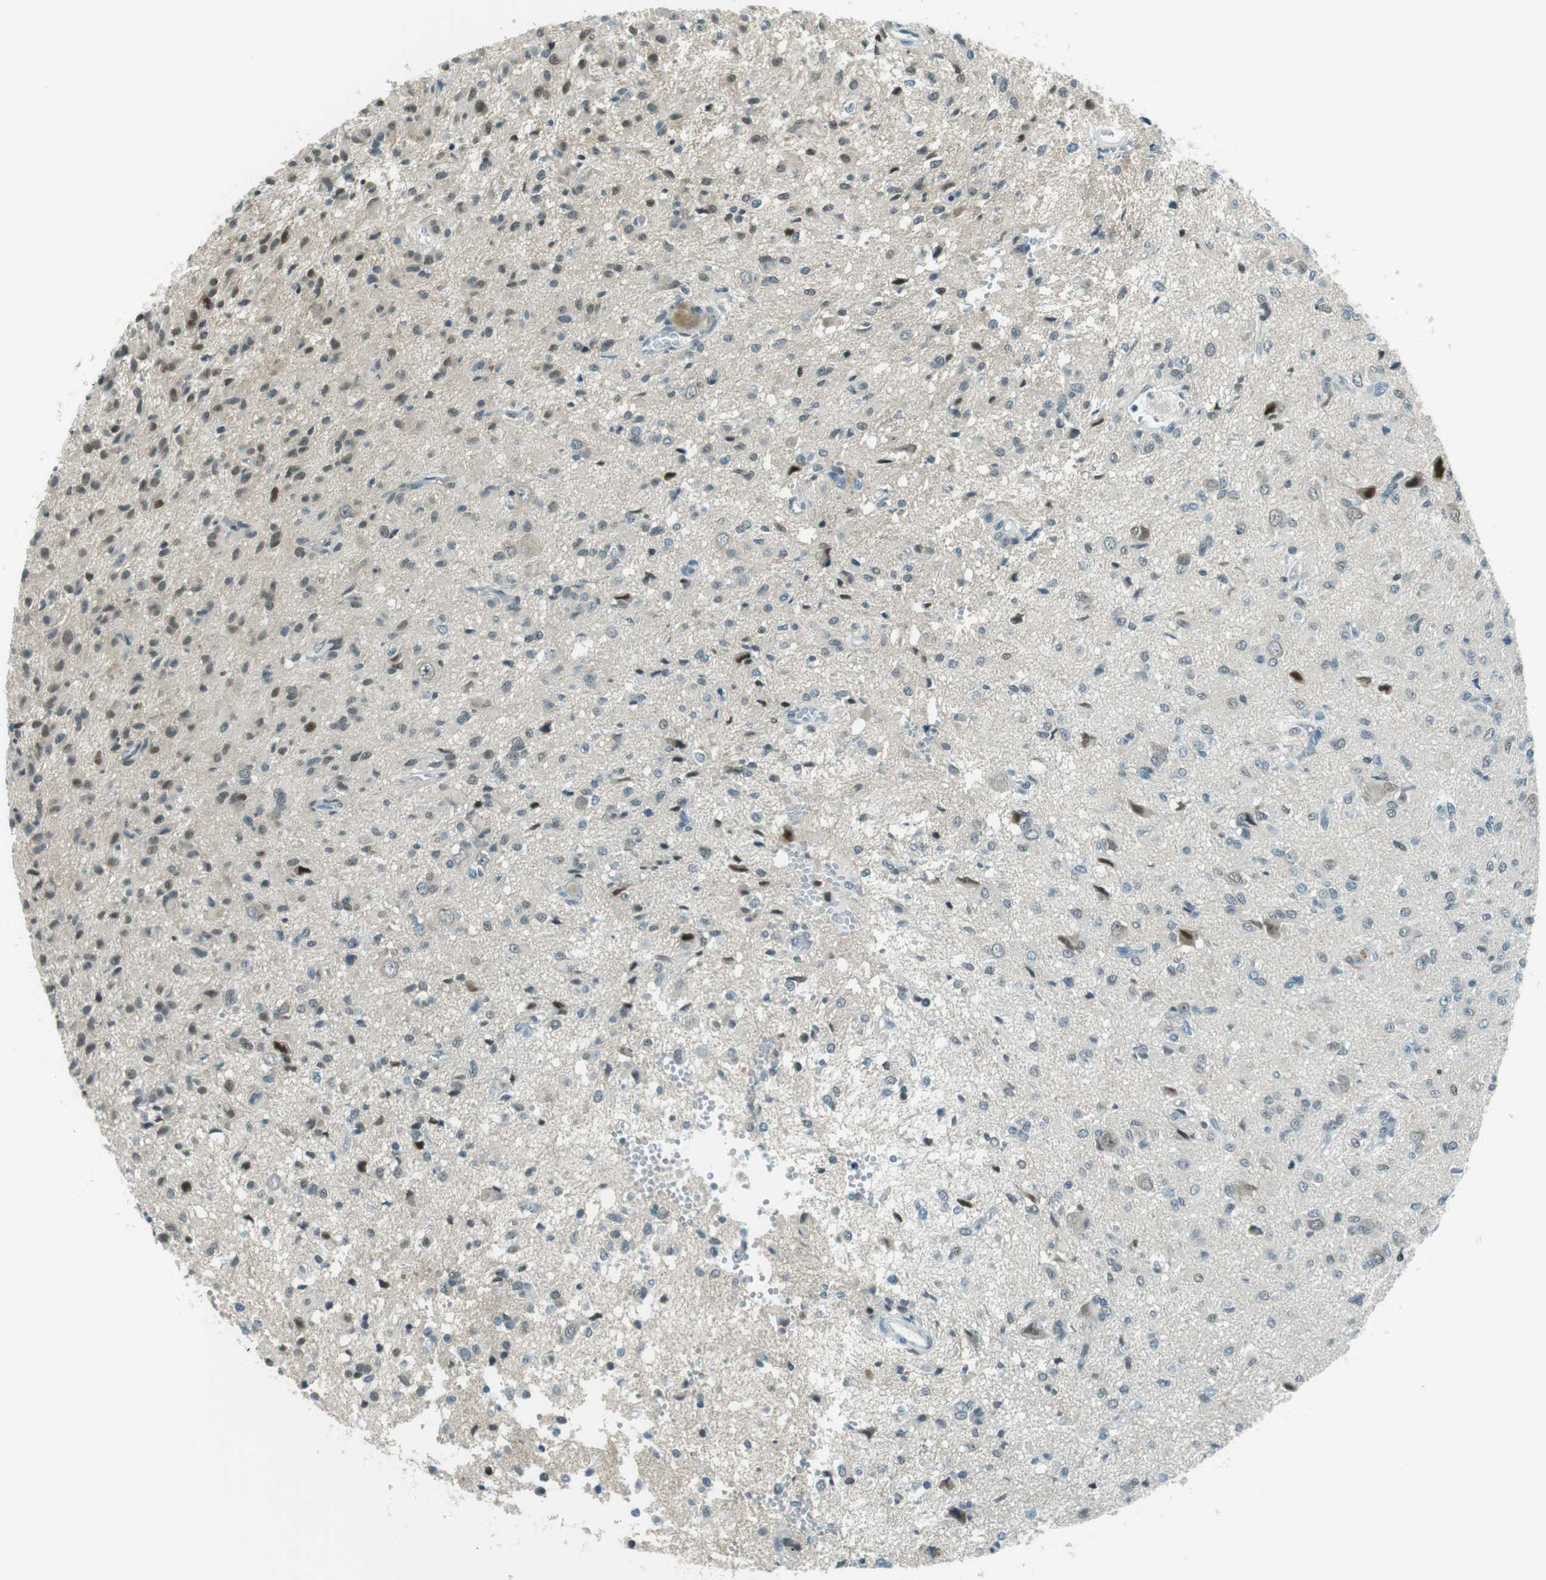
{"staining": {"intensity": "moderate", "quantity": "<25%", "location": "nuclear"}, "tissue": "glioma", "cell_type": "Tumor cells", "image_type": "cancer", "snomed": [{"axis": "morphology", "description": "Glioma, malignant, High grade"}, {"axis": "topography", "description": "Brain"}], "caption": "Approximately <25% of tumor cells in human high-grade glioma (malignant) reveal moderate nuclear protein positivity as visualized by brown immunohistochemical staining.", "gene": "PJA1", "patient": {"sex": "female", "age": 59}}